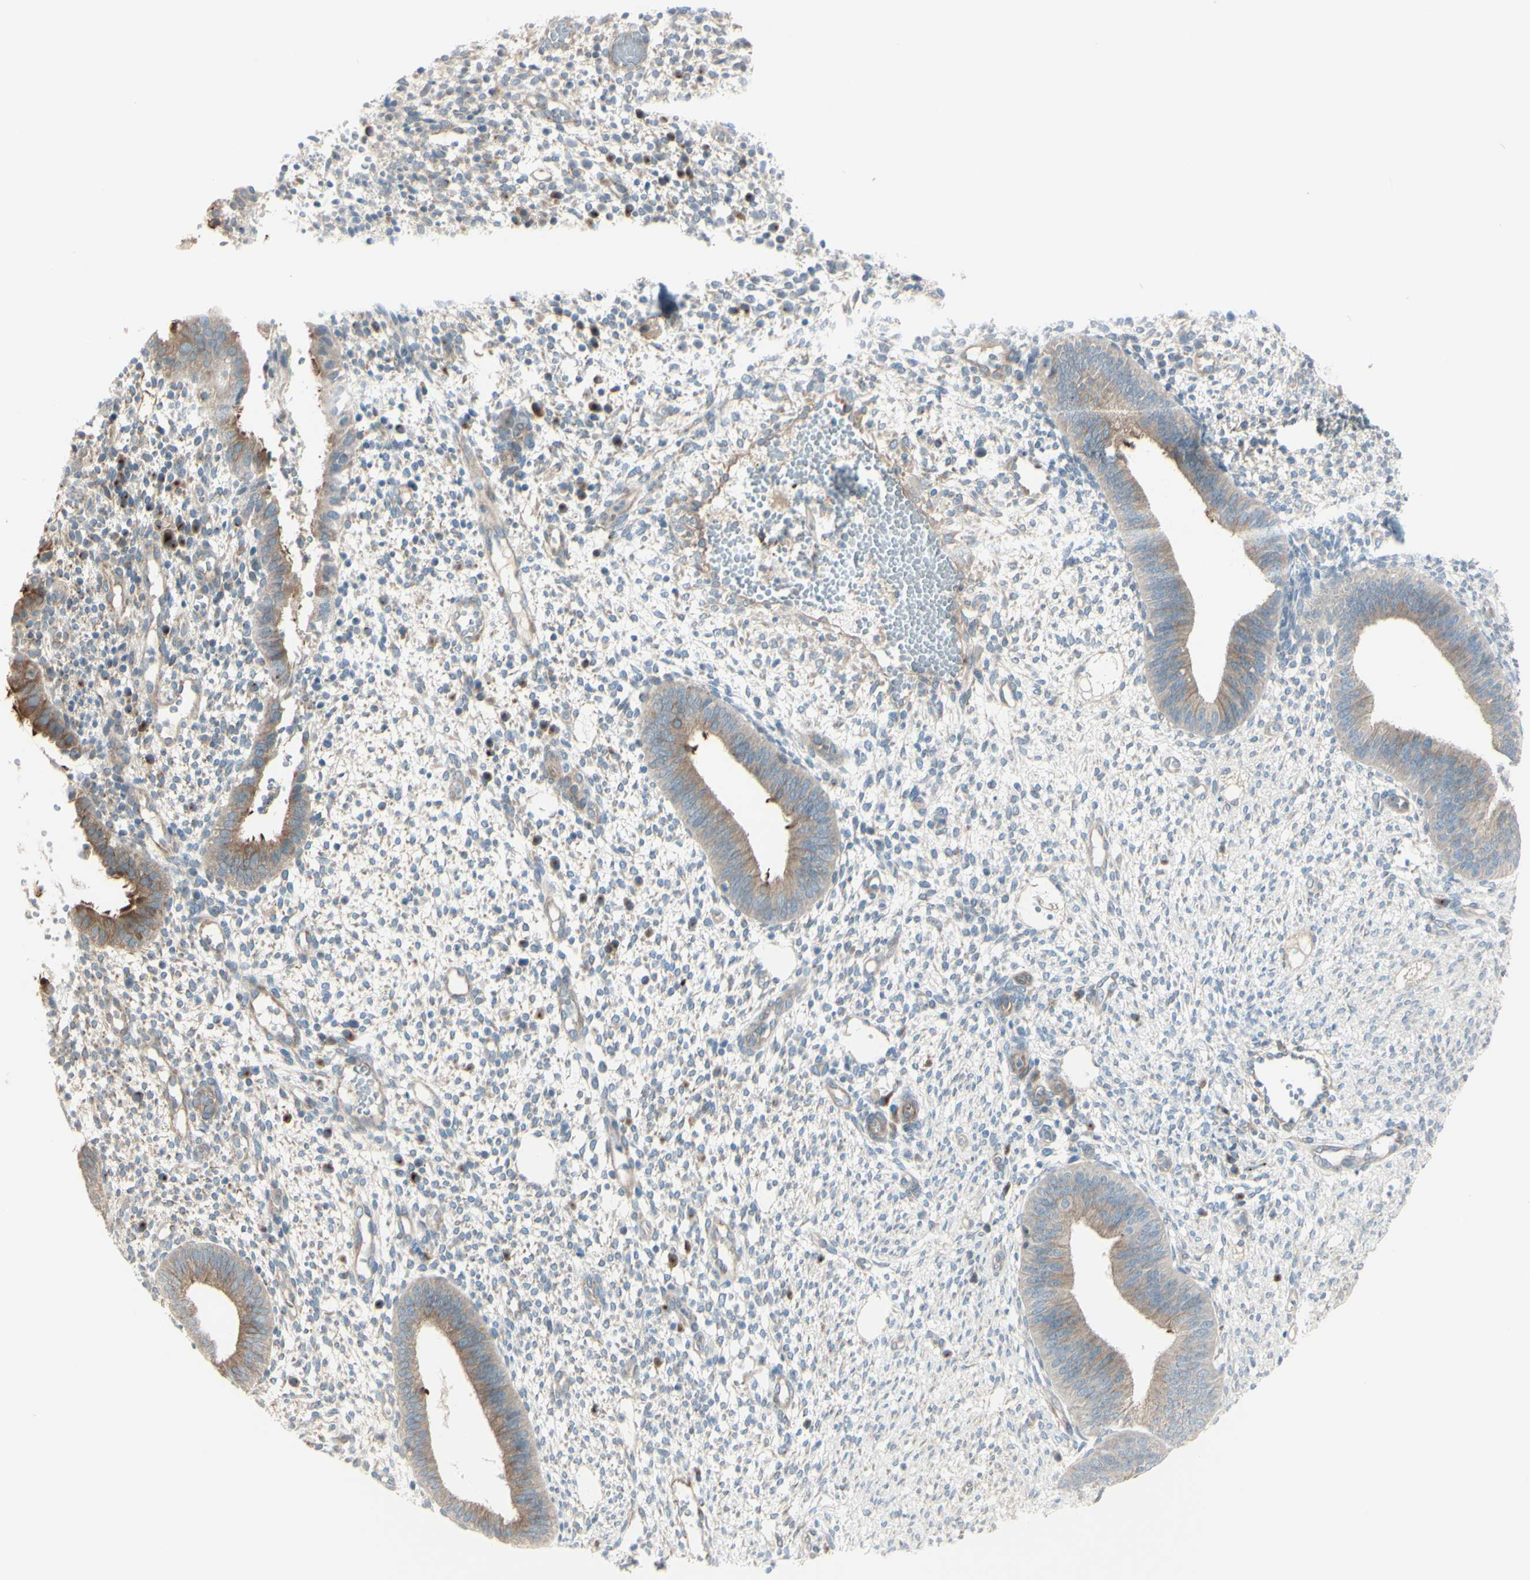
{"staining": {"intensity": "weak", "quantity": "<25%", "location": "cytoplasmic/membranous"}, "tissue": "endometrium", "cell_type": "Cells in endometrial stroma", "image_type": "normal", "snomed": [{"axis": "morphology", "description": "Normal tissue, NOS"}, {"axis": "topography", "description": "Endometrium"}], "caption": "Protein analysis of normal endometrium shows no significant staining in cells in endometrial stroma.", "gene": "LRRK1", "patient": {"sex": "female", "age": 35}}